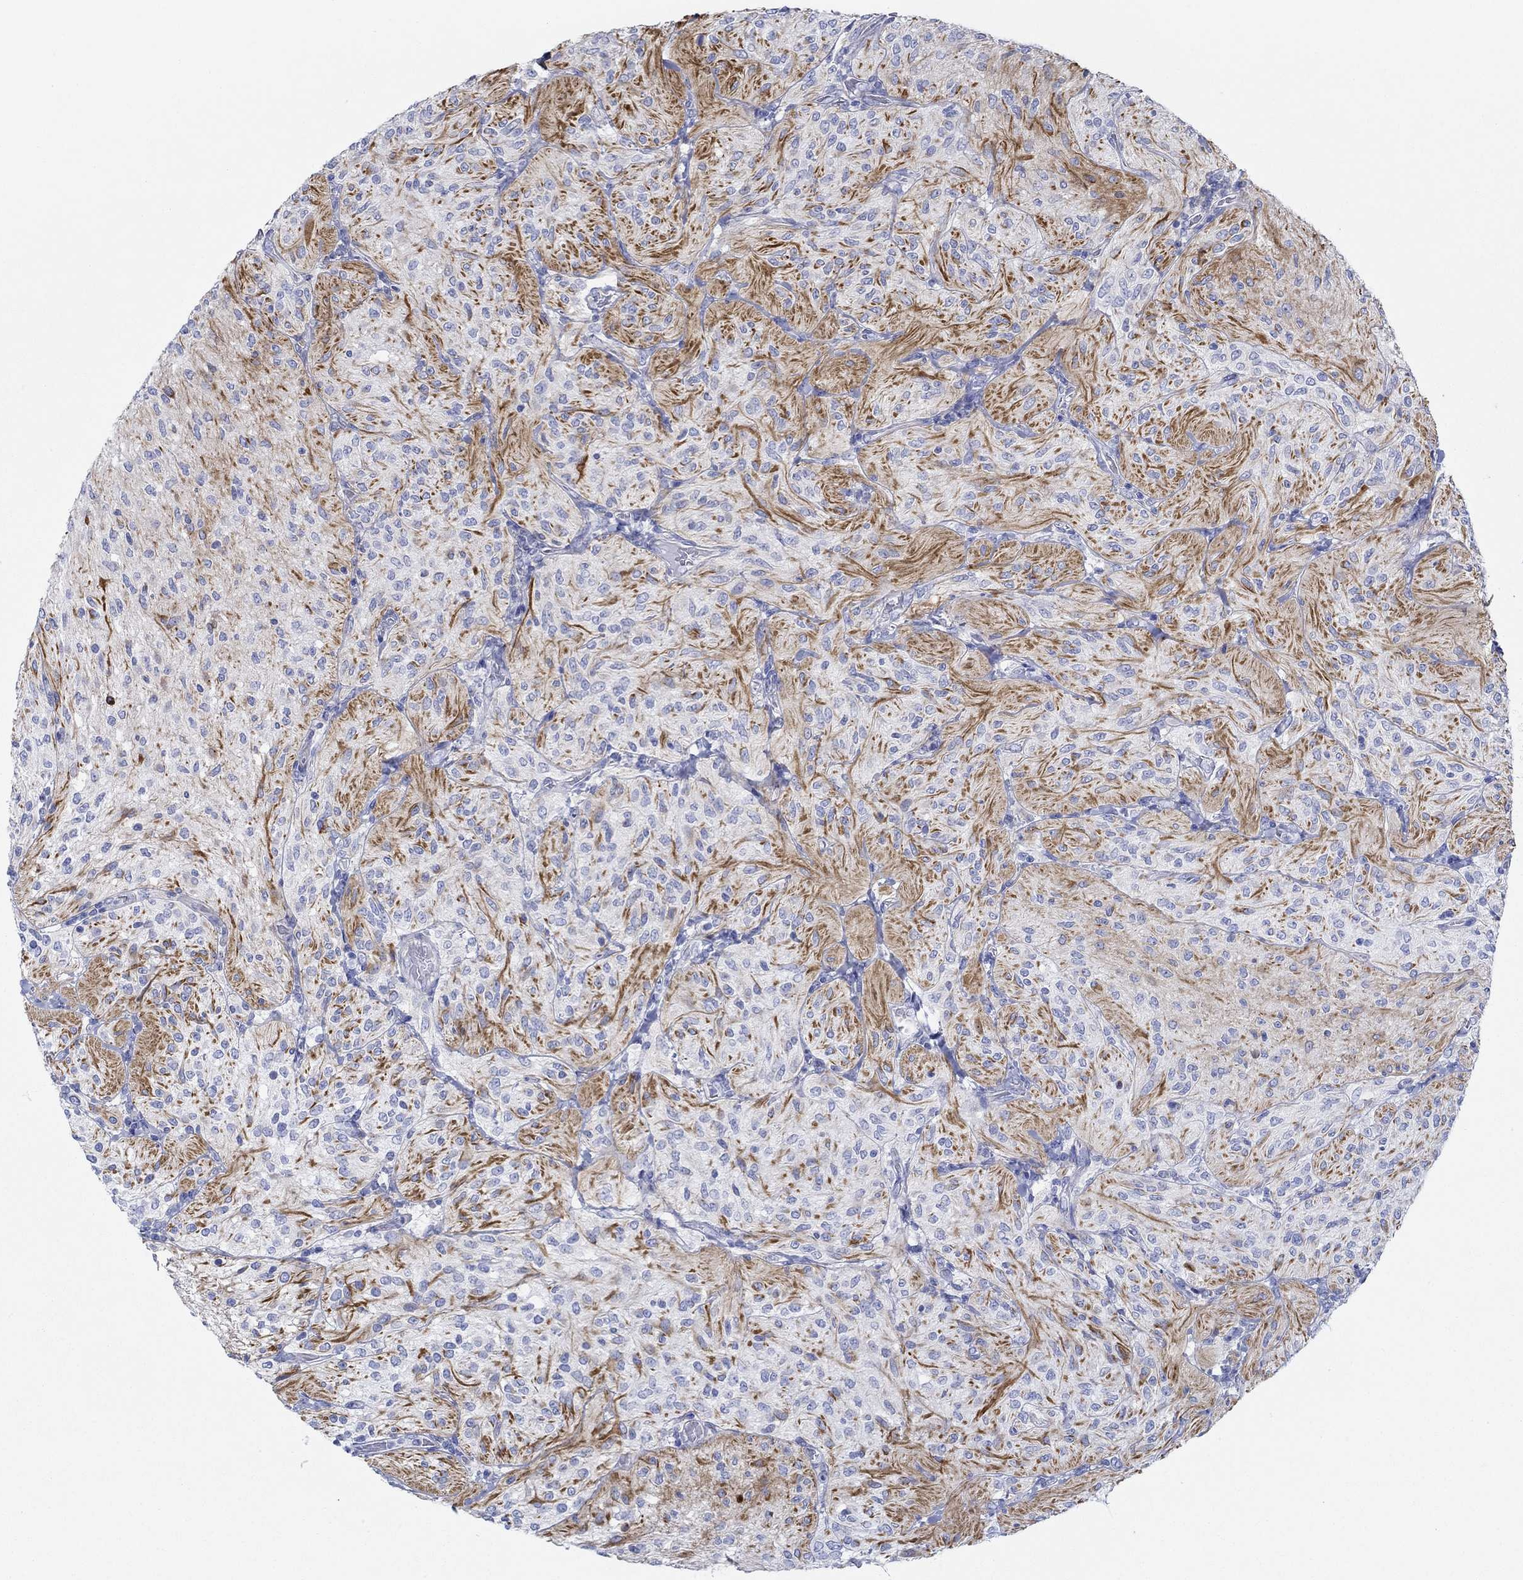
{"staining": {"intensity": "strong", "quantity": "<25%", "location": "cytoplasmic/membranous"}, "tissue": "glioma", "cell_type": "Tumor cells", "image_type": "cancer", "snomed": [{"axis": "morphology", "description": "Glioma, malignant, Low grade"}, {"axis": "topography", "description": "Brain"}], "caption": "Glioma was stained to show a protein in brown. There is medium levels of strong cytoplasmic/membranous positivity in approximately <25% of tumor cells.", "gene": "IGFBP6", "patient": {"sex": "male", "age": 3}}